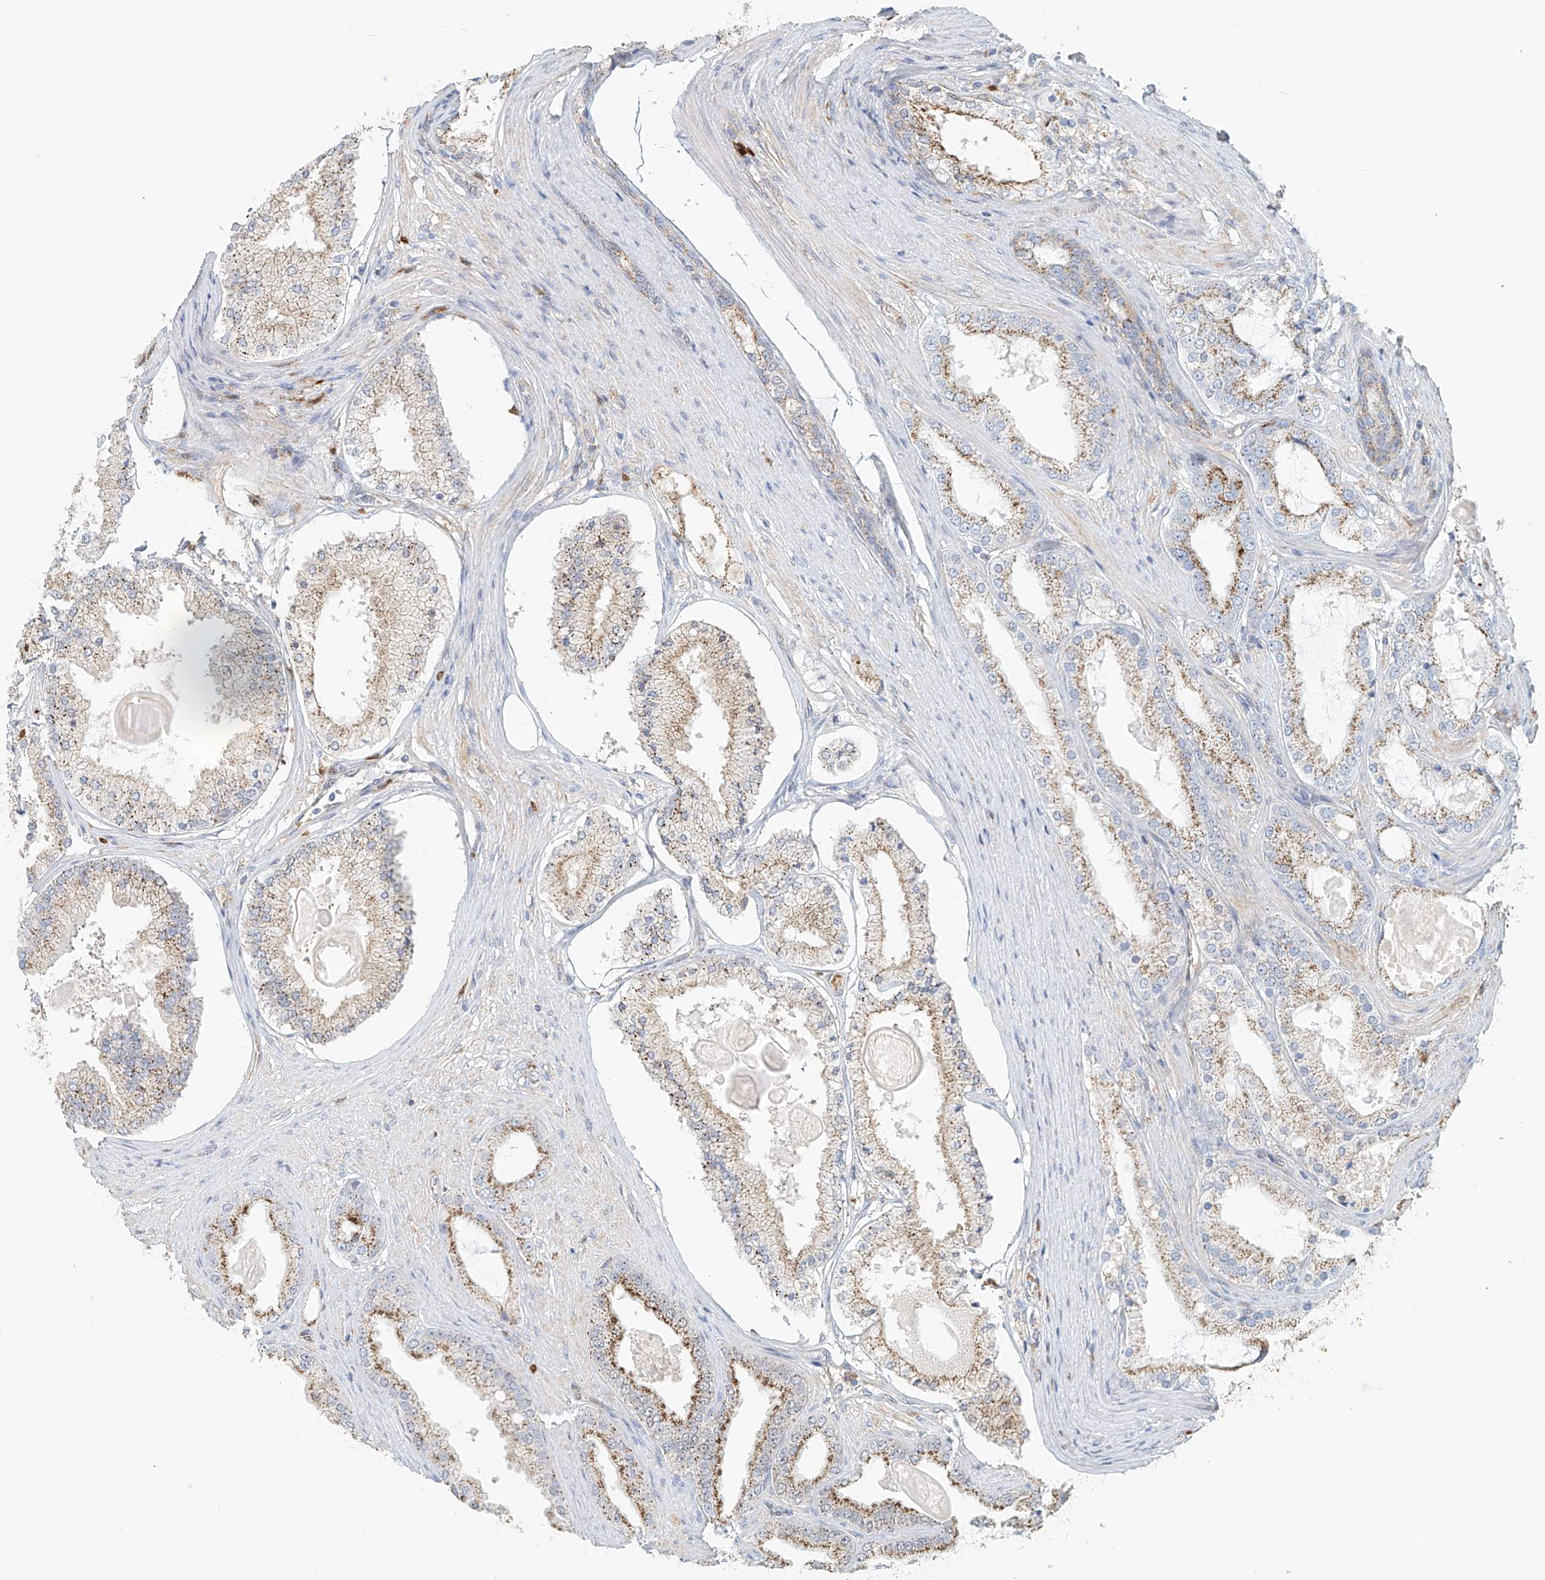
{"staining": {"intensity": "moderate", "quantity": ">75%", "location": "cytoplasmic/membranous"}, "tissue": "prostate cancer", "cell_type": "Tumor cells", "image_type": "cancer", "snomed": [{"axis": "morphology", "description": "Adenocarcinoma, High grade"}, {"axis": "topography", "description": "Prostate"}], "caption": "Immunohistochemistry (IHC) of adenocarcinoma (high-grade) (prostate) shows medium levels of moderate cytoplasmic/membranous positivity in about >75% of tumor cells.", "gene": "PTPRA", "patient": {"sex": "male", "age": 60}}